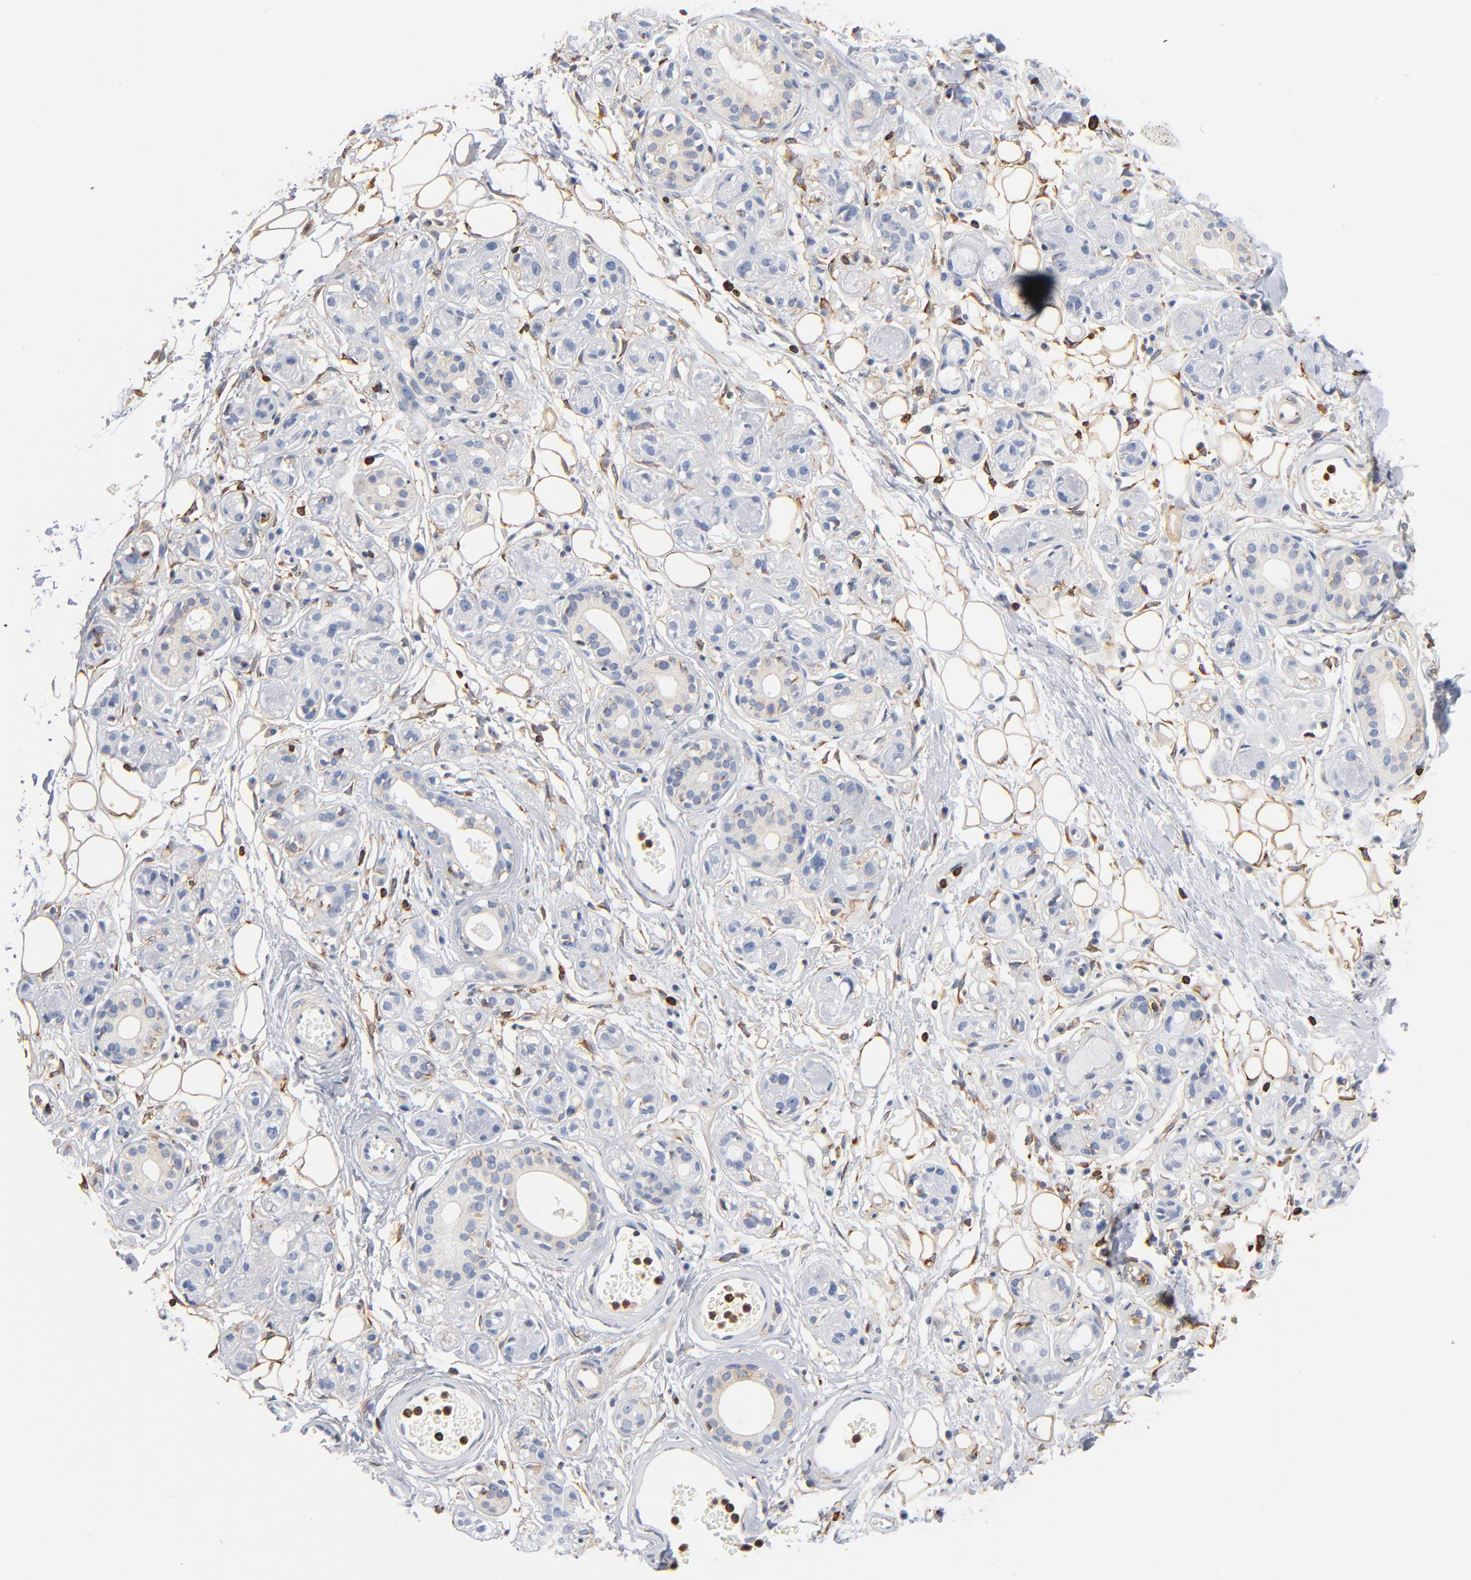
{"staining": {"intensity": "moderate", "quantity": "<25%", "location": "cytoplasmic/membranous"}, "tissue": "salivary gland", "cell_type": "Glandular cells", "image_type": "normal", "snomed": [{"axis": "morphology", "description": "Normal tissue, NOS"}, {"axis": "topography", "description": "Salivary gland"}], "caption": "Salivary gland stained with a brown dye displays moderate cytoplasmic/membranous positive staining in approximately <25% of glandular cells.", "gene": "SH3KBP1", "patient": {"sex": "male", "age": 54}}